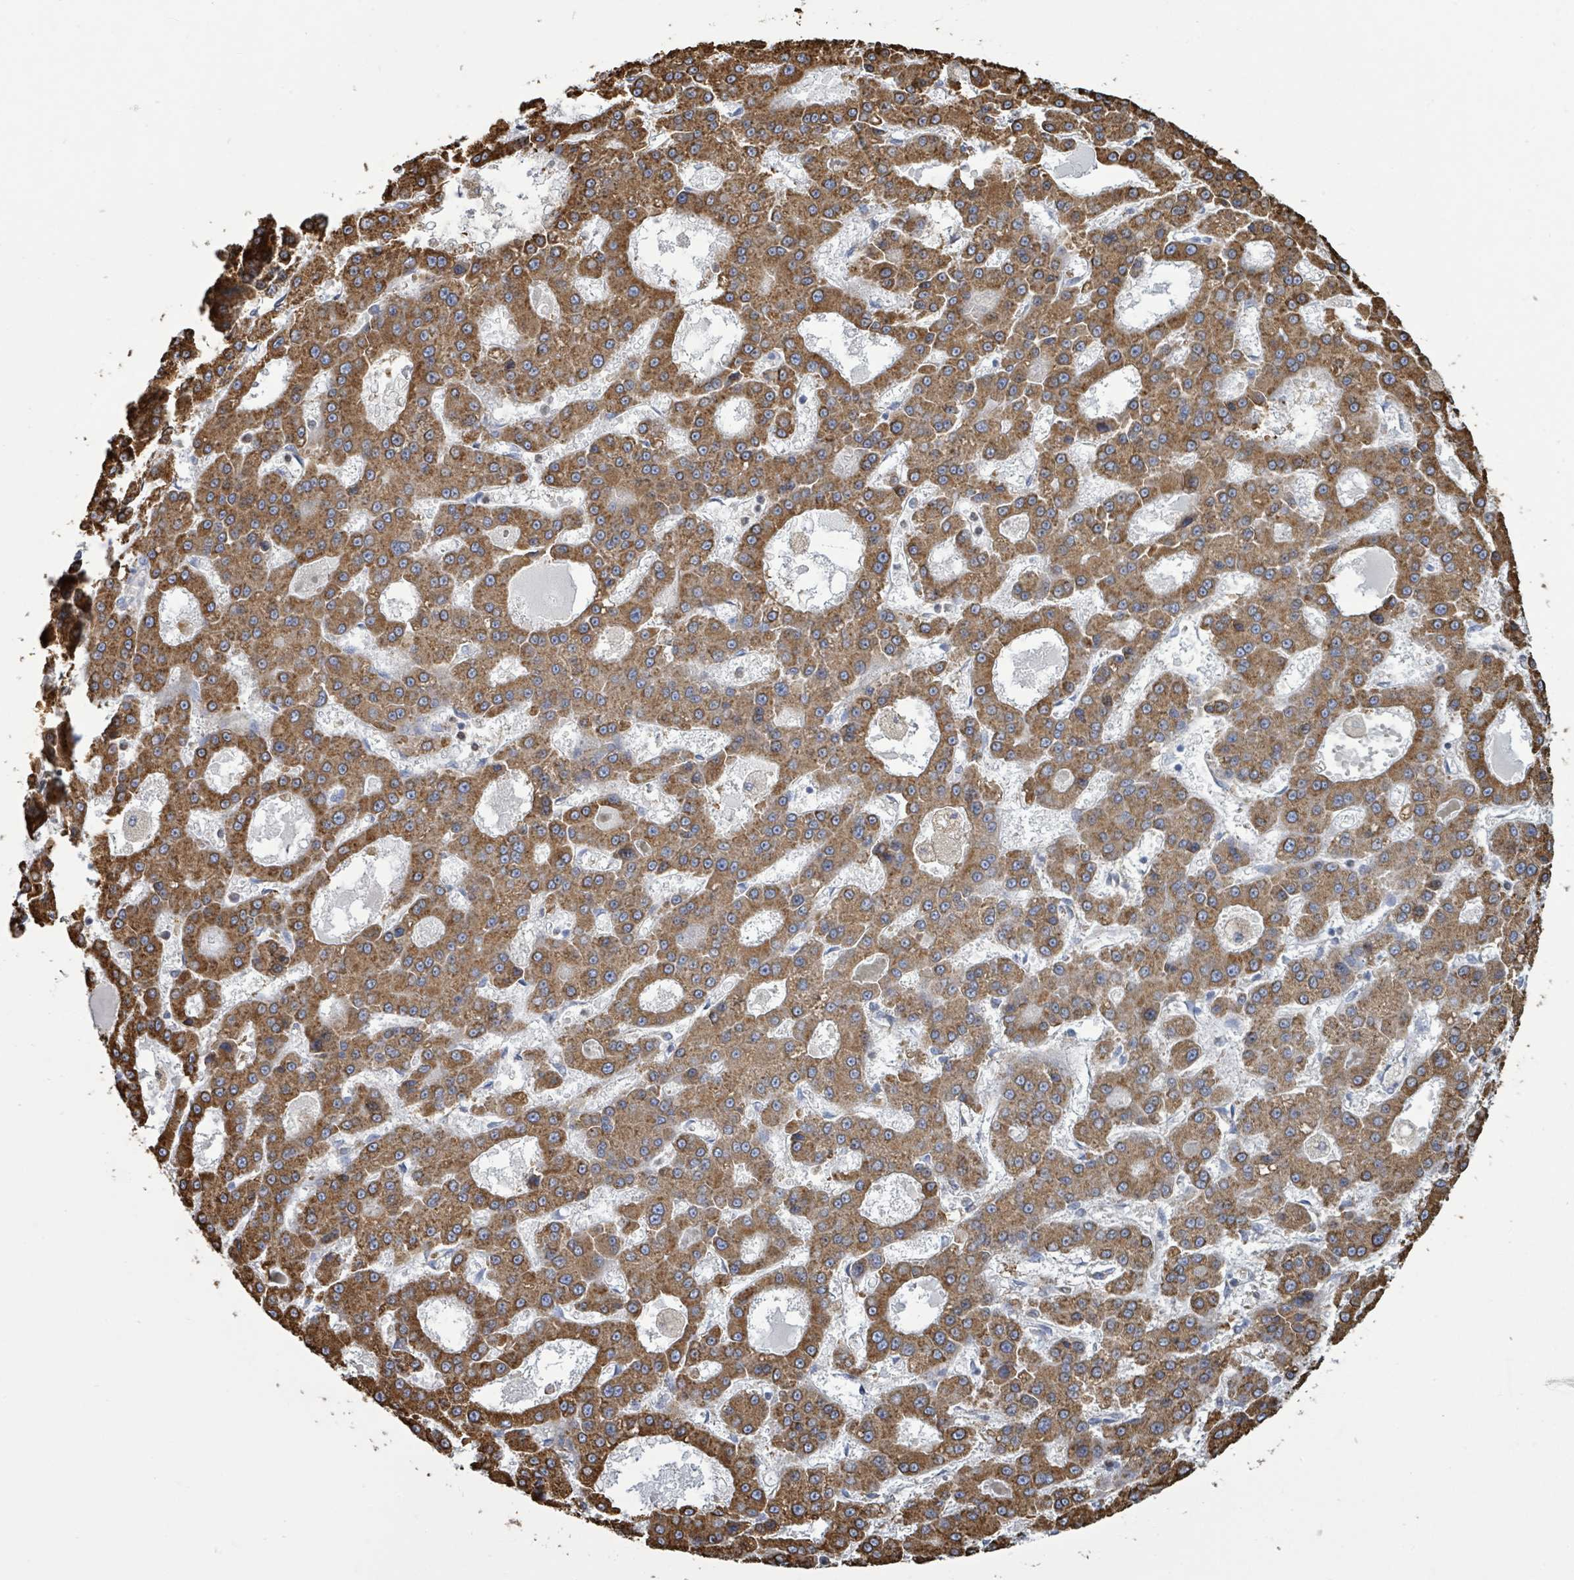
{"staining": {"intensity": "moderate", "quantity": ">75%", "location": "cytoplasmic/membranous"}, "tissue": "liver cancer", "cell_type": "Tumor cells", "image_type": "cancer", "snomed": [{"axis": "morphology", "description": "Carcinoma, Hepatocellular, NOS"}, {"axis": "topography", "description": "Liver"}], "caption": "Liver hepatocellular carcinoma stained for a protein (brown) demonstrates moderate cytoplasmic/membranous positive staining in about >75% of tumor cells.", "gene": "RFPL4A", "patient": {"sex": "male", "age": 70}}